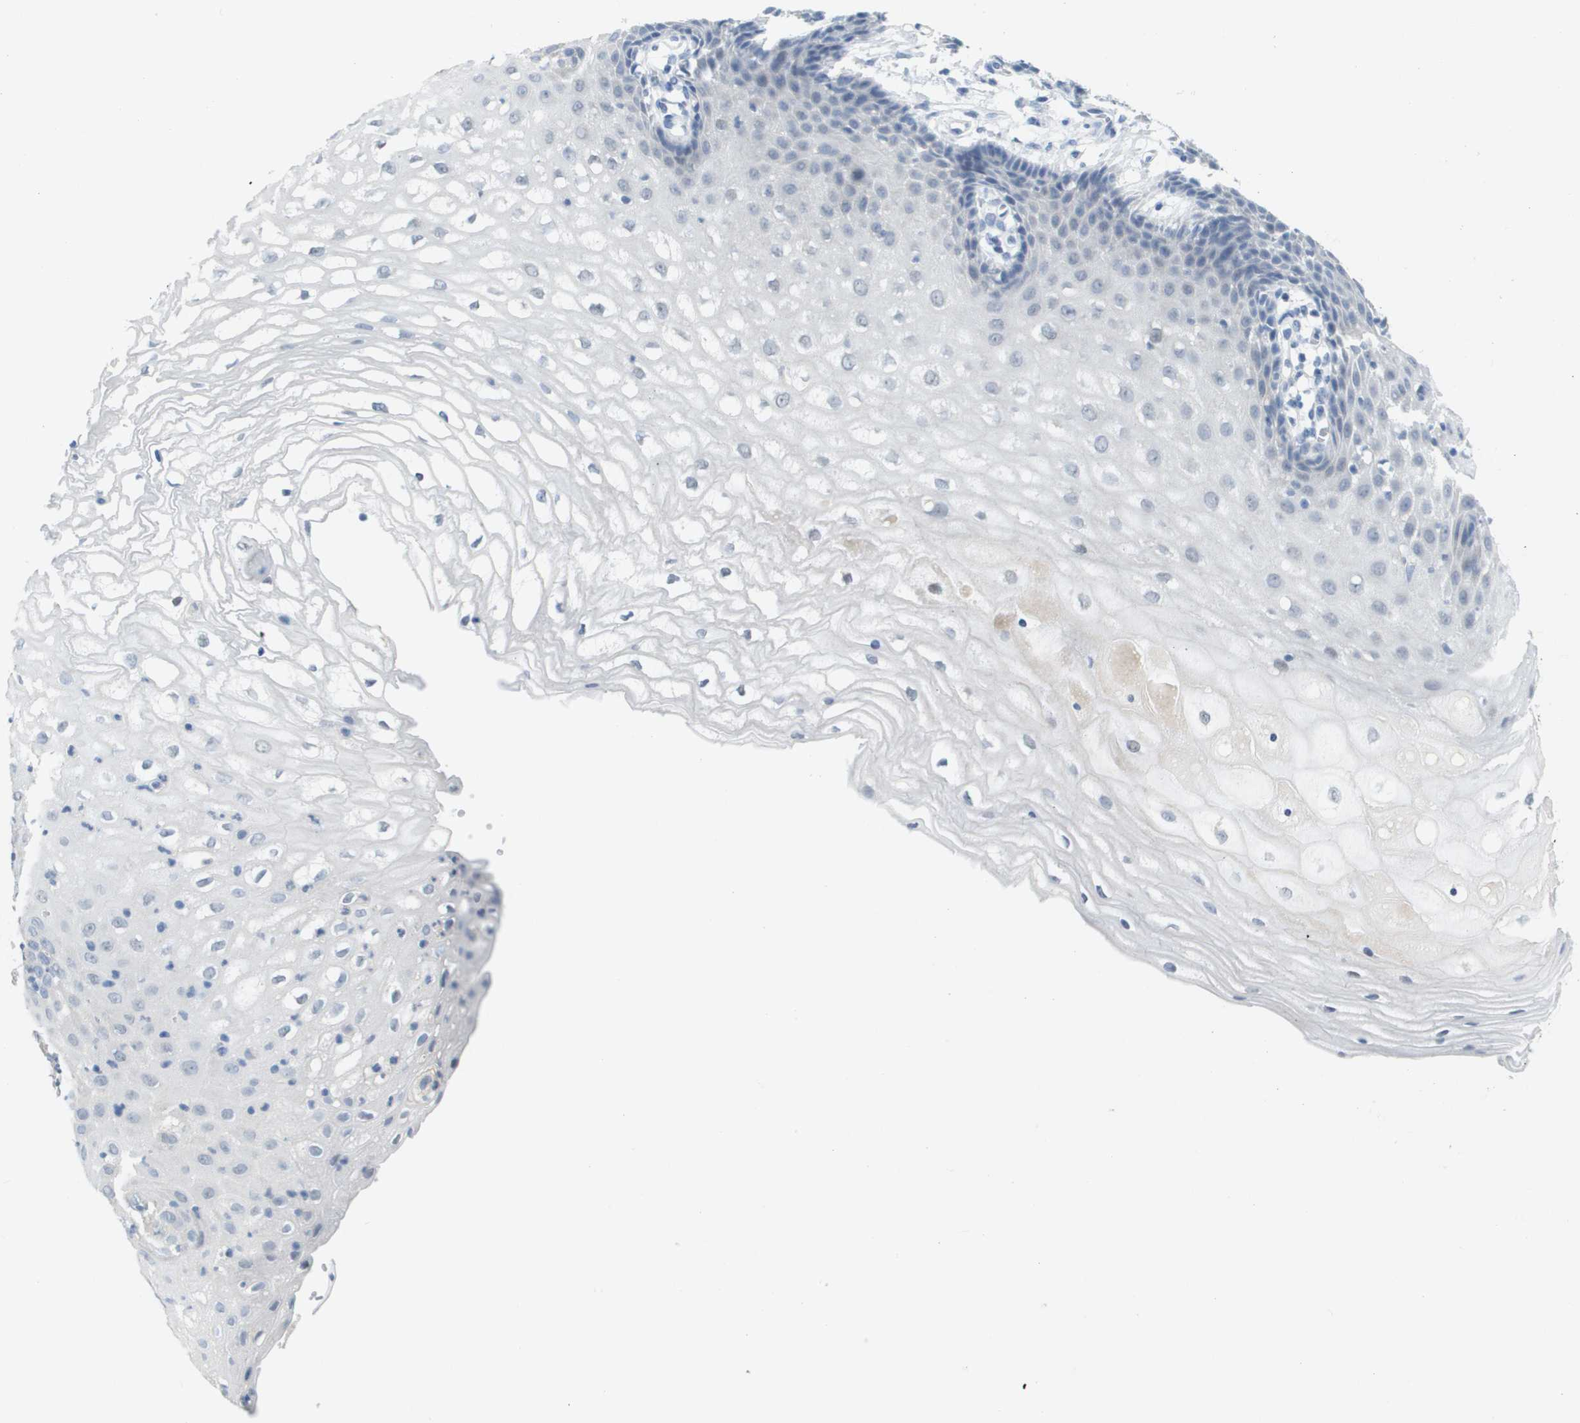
{"staining": {"intensity": "negative", "quantity": "none", "location": "none"}, "tissue": "cervical cancer", "cell_type": "Tumor cells", "image_type": "cancer", "snomed": [{"axis": "morphology", "description": "Squamous cell carcinoma, NOS"}, {"axis": "topography", "description": "Cervix"}], "caption": "Photomicrograph shows no significant protein expression in tumor cells of cervical cancer (squamous cell carcinoma).", "gene": "PDE4A", "patient": {"sex": "female", "age": 32}}